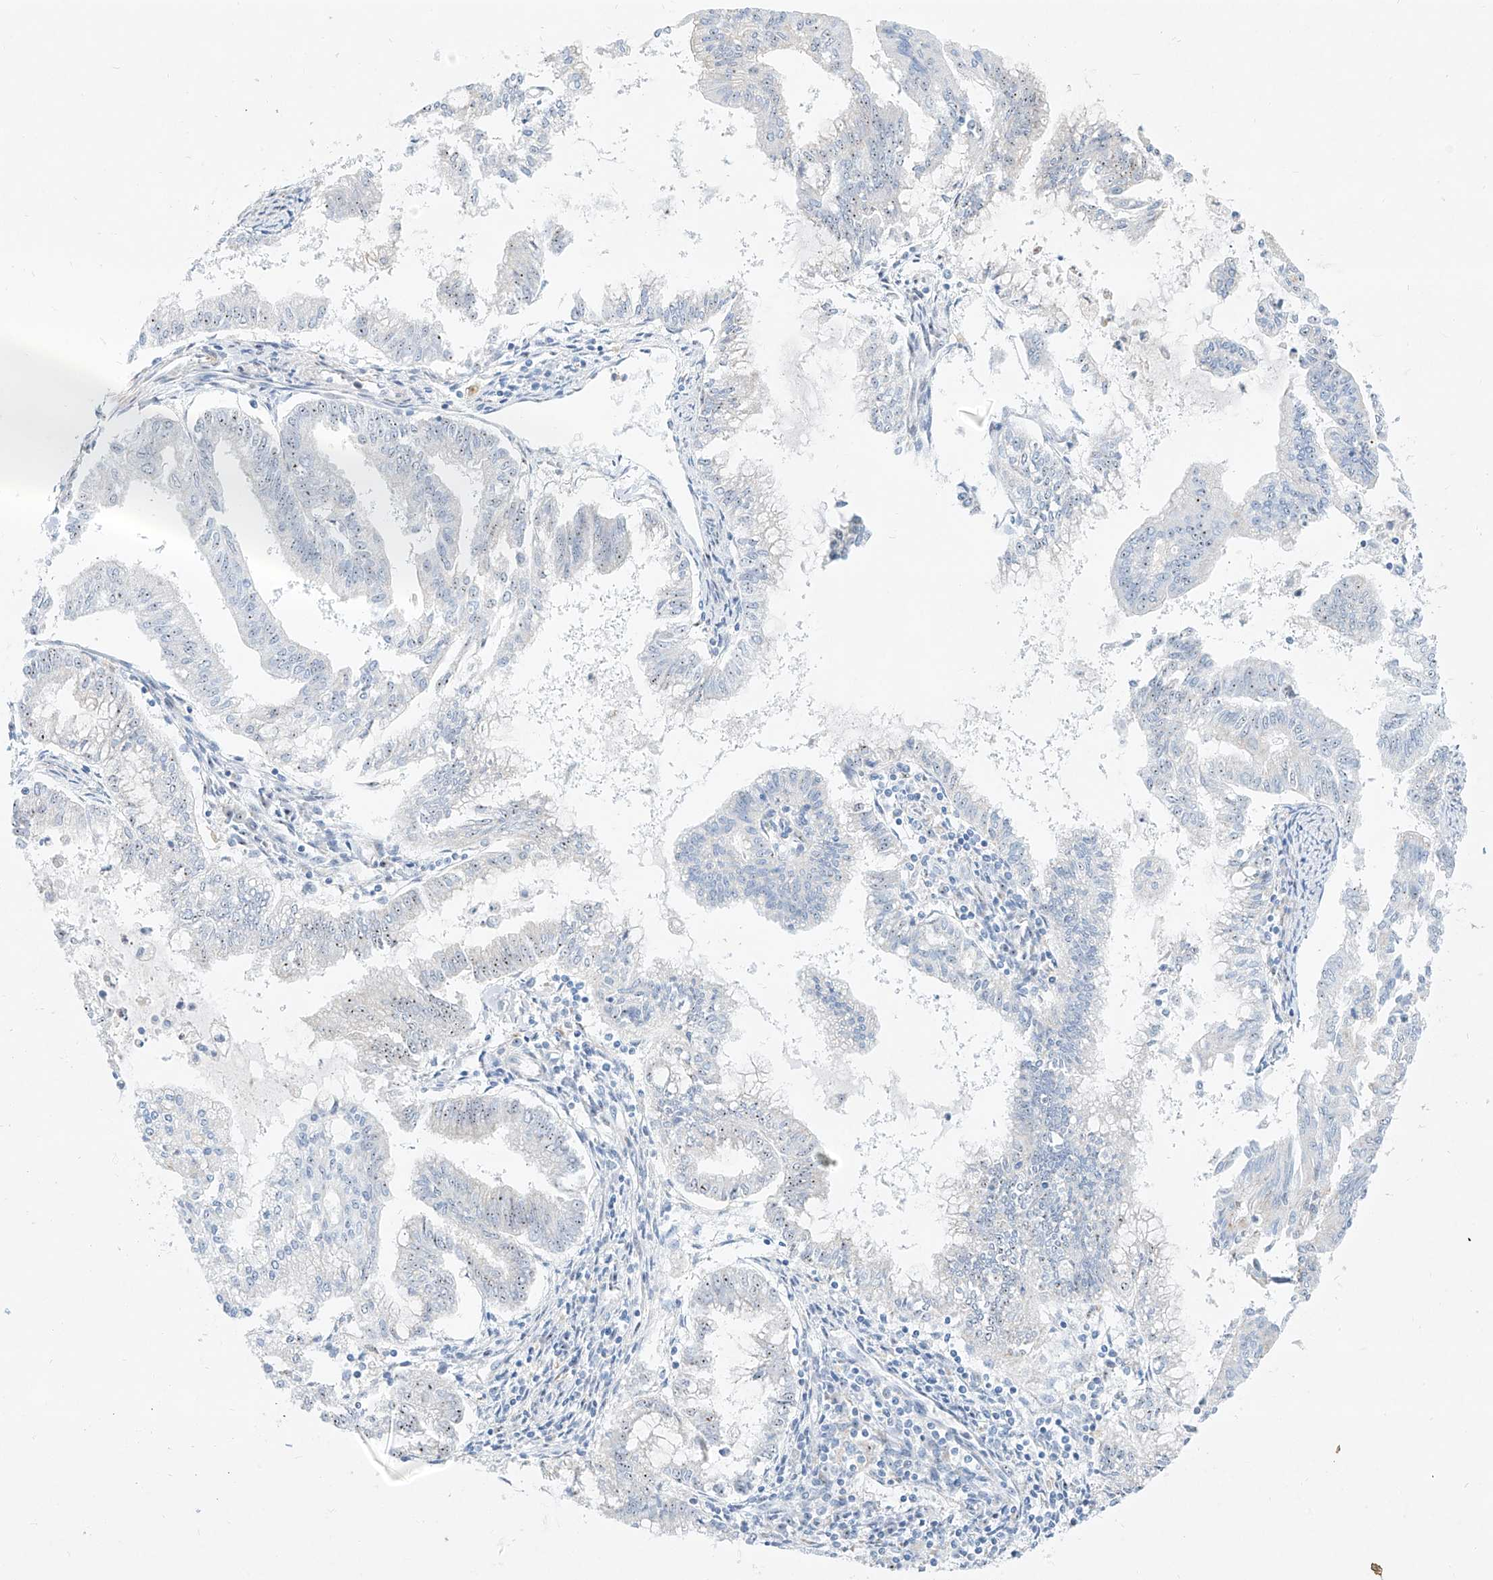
{"staining": {"intensity": "weak", "quantity": "<25%", "location": "nuclear"}, "tissue": "endometrial cancer", "cell_type": "Tumor cells", "image_type": "cancer", "snomed": [{"axis": "morphology", "description": "Adenocarcinoma, NOS"}, {"axis": "topography", "description": "Endometrium"}], "caption": "There is no significant expression in tumor cells of endometrial adenocarcinoma.", "gene": "SNU13", "patient": {"sex": "female", "age": 79}}